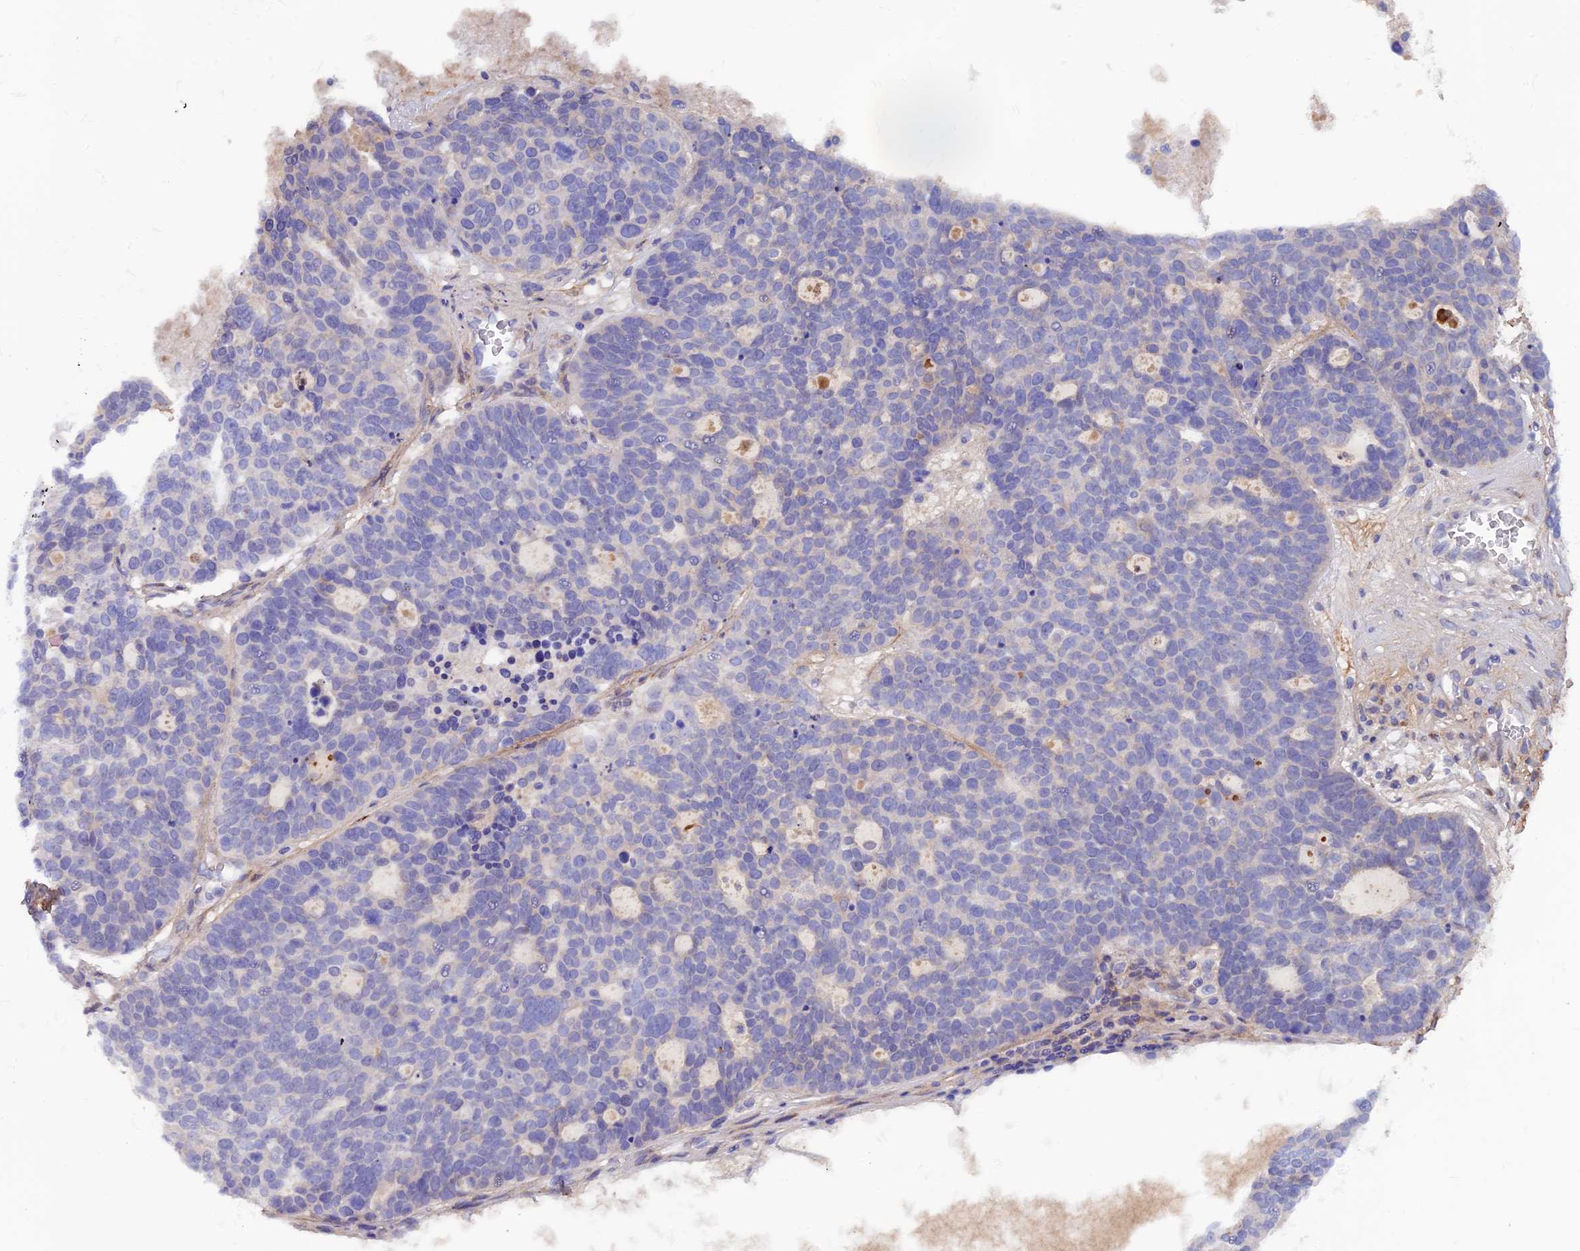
{"staining": {"intensity": "negative", "quantity": "none", "location": "none"}, "tissue": "ovarian cancer", "cell_type": "Tumor cells", "image_type": "cancer", "snomed": [{"axis": "morphology", "description": "Cystadenocarcinoma, serous, NOS"}, {"axis": "topography", "description": "Ovary"}], "caption": "Ovarian cancer stained for a protein using IHC demonstrates no expression tumor cells.", "gene": "COL4A3", "patient": {"sex": "female", "age": 59}}